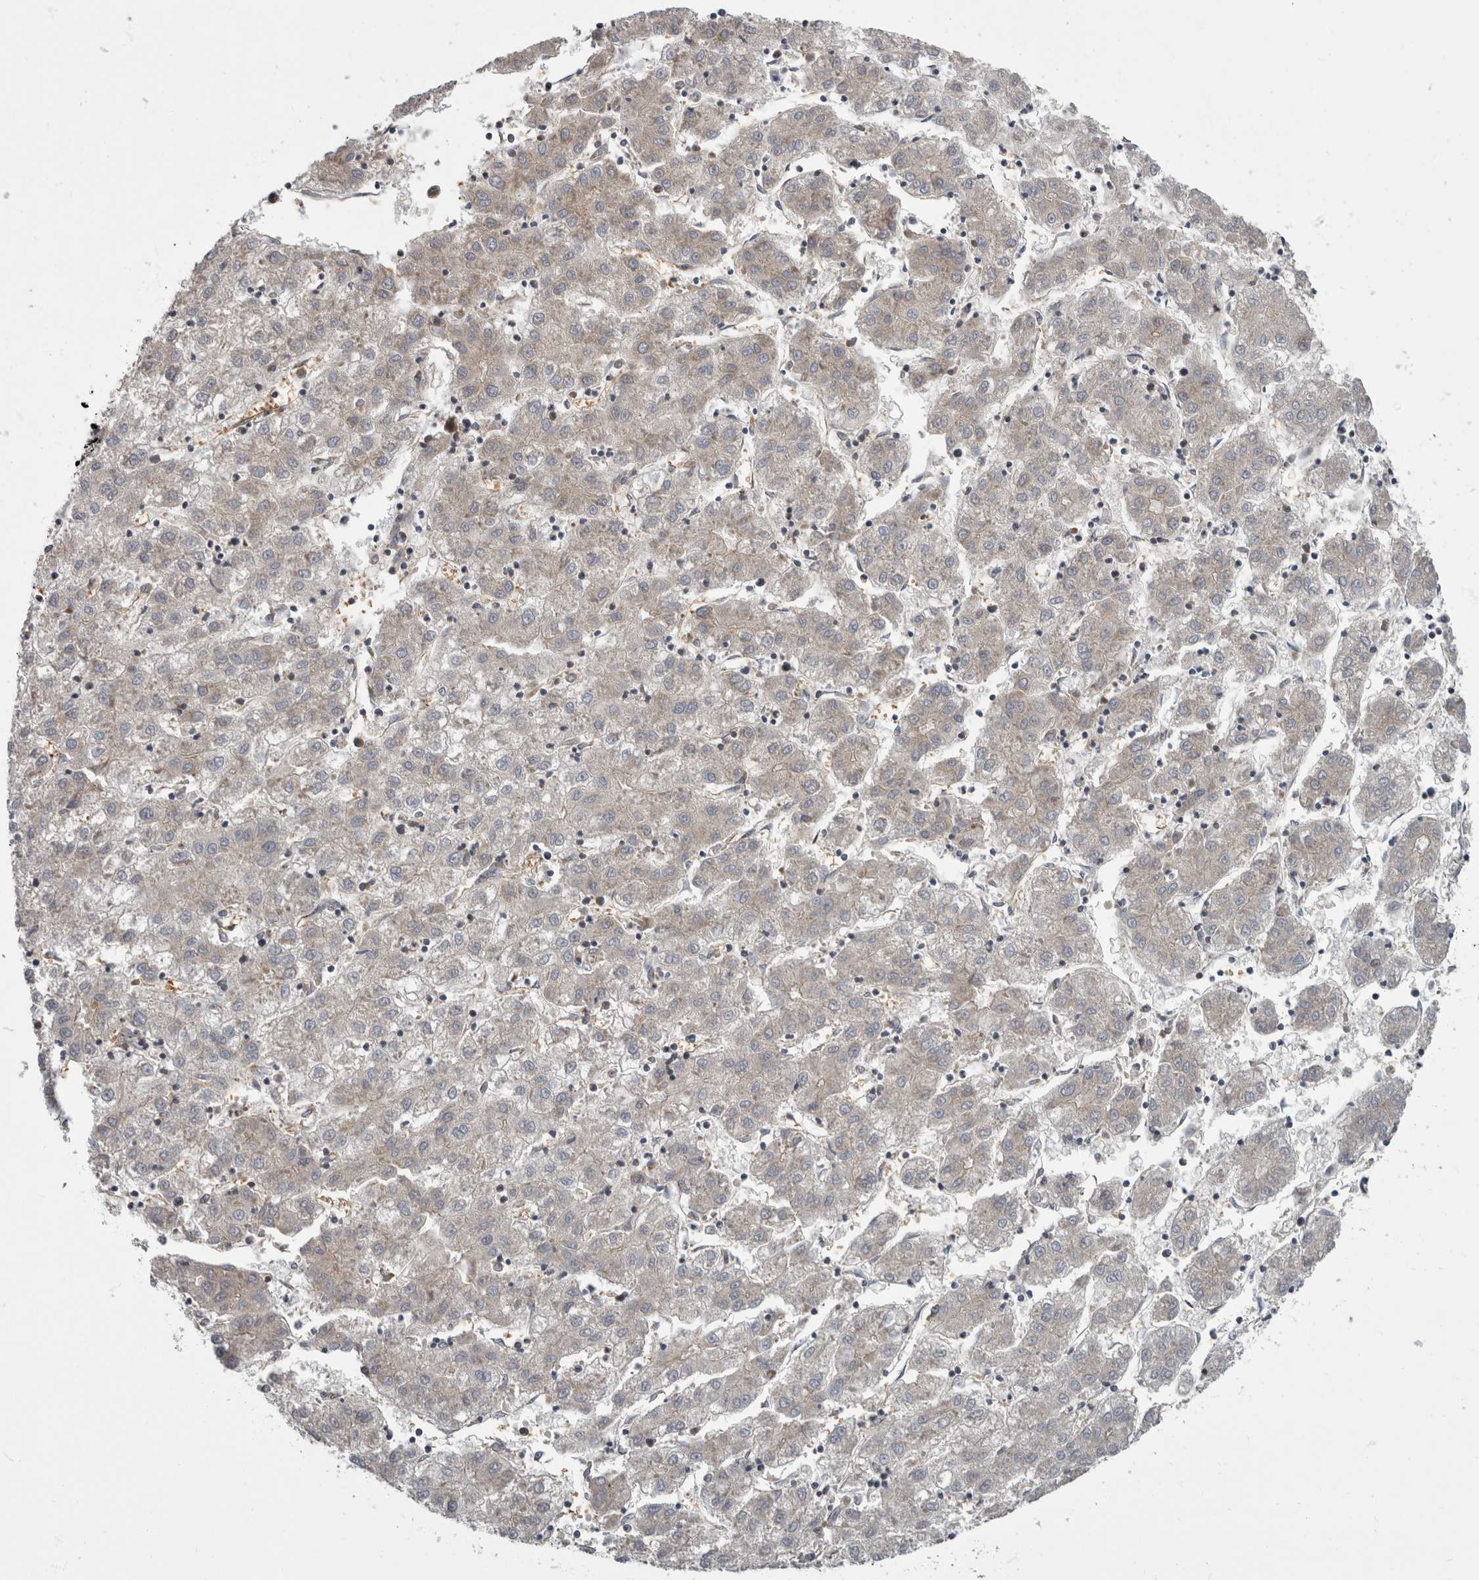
{"staining": {"intensity": "negative", "quantity": "none", "location": "none"}, "tissue": "liver cancer", "cell_type": "Tumor cells", "image_type": "cancer", "snomed": [{"axis": "morphology", "description": "Carcinoma, Hepatocellular, NOS"}, {"axis": "topography", "description": "Liver"}], "caption": "This image is of liver hepatocellular carcinoma stained with immunohistochemistry to label a protein in brown with the nuclei are counter-stained blue. There is no positivity in tumor cells. Nuclei are stained in blue.", "gene": "HOOK3", "patient": {"sex": "male", "age": 72}}